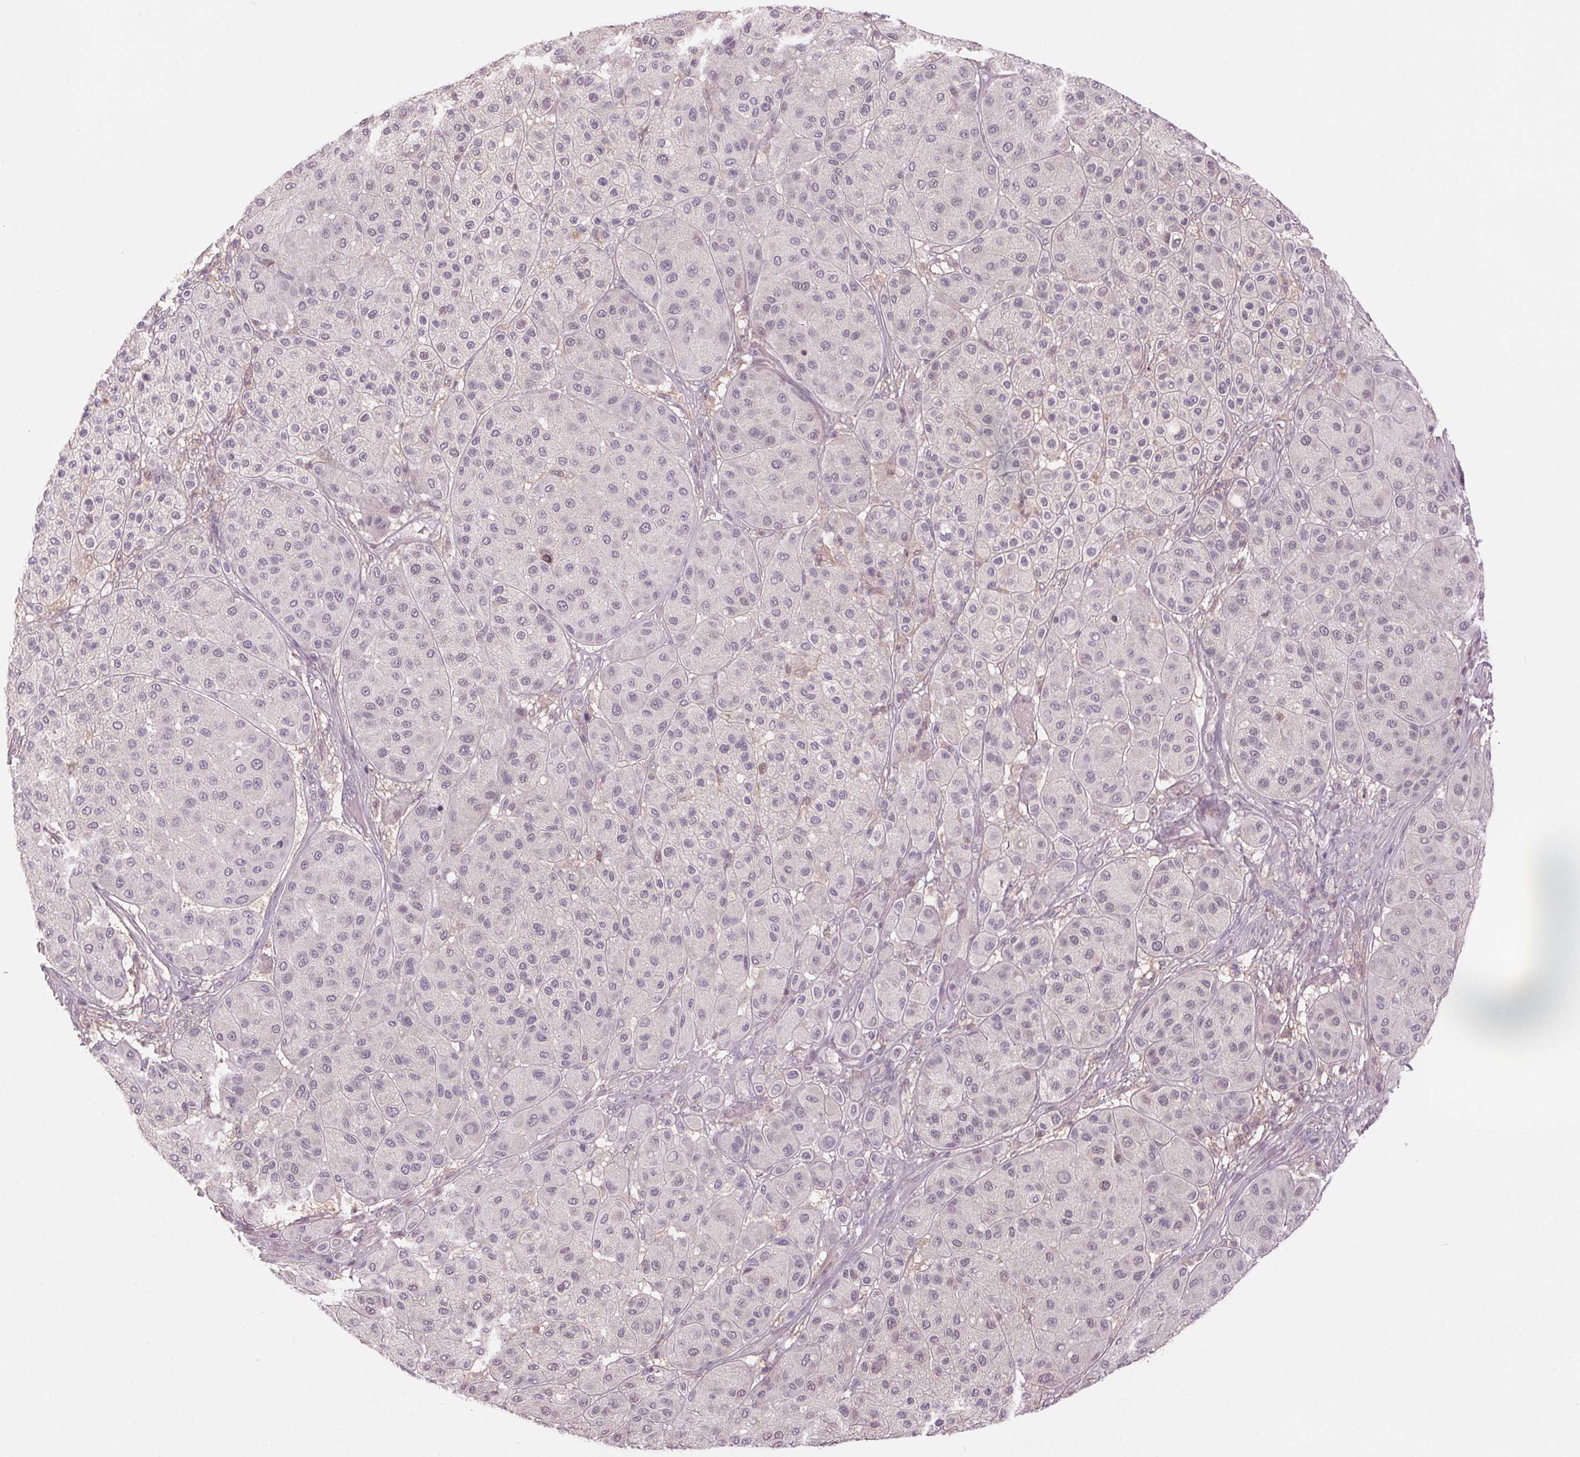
{"staining": {"intensity": "negative", "quantity": "none", "location": "none"}, "tissue": "melanoma", "cell_type": "Tumor cells", "image_type": "cancer", "snomed": [{"axis": "morphology", "description": "Malignant melanoma, Metastatic site"}, {"axis": "topography", "description": "Smooth muscle"}], "caption": "Tumor cells show no significant protein staining in malignant melanoma (metastatic site). The staining is performed using DAB brown chromogen with nuclei counter-stained in using hematoxylin.", "gene": "HHLA2", "patient": {"sex": "male", "age": 41}}